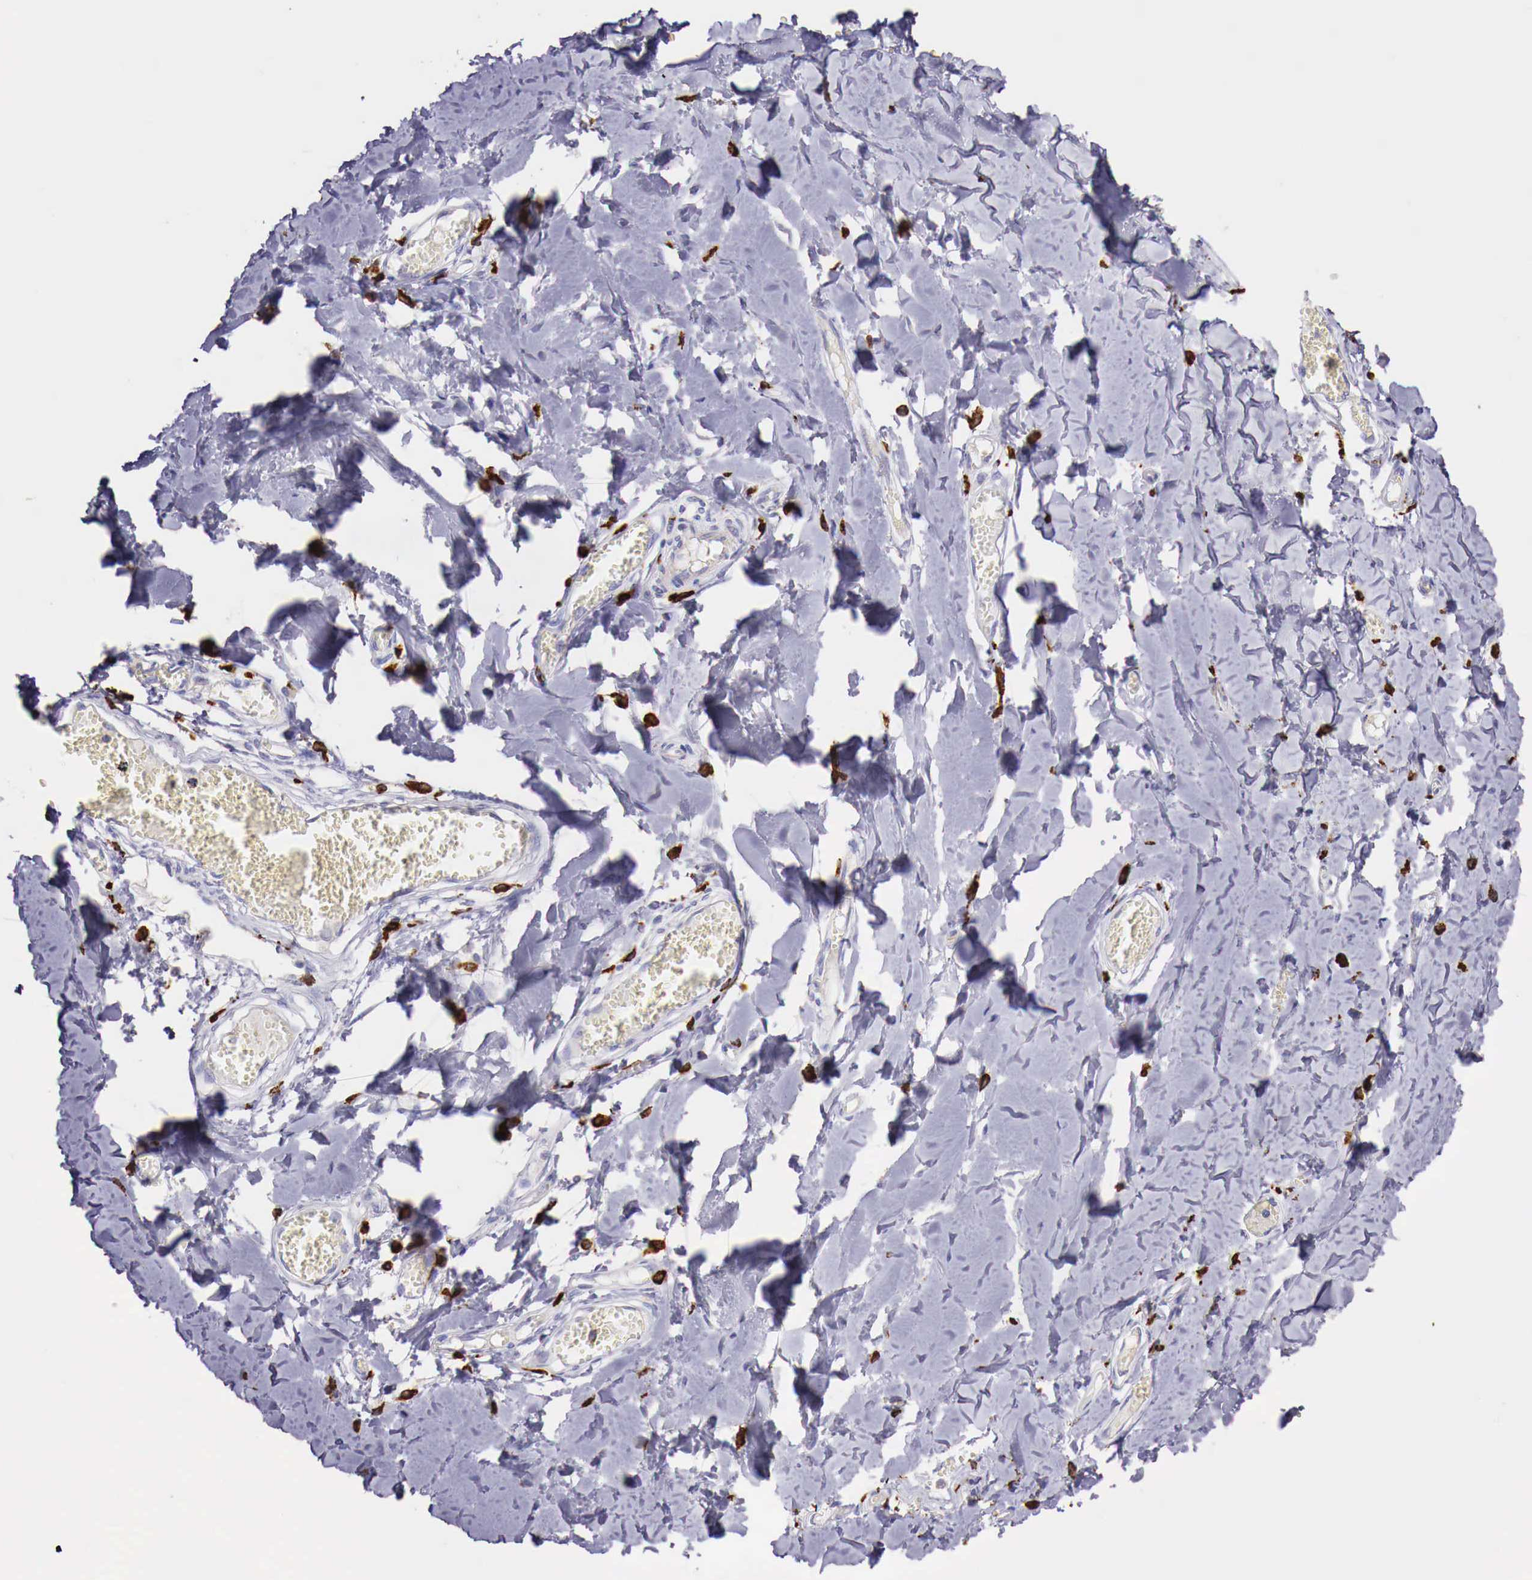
{"staining": {"intensity": "negative", "quantity": "none", "location": "none"}, "tissue": "adipose tissue", "cell_type": "Adipocytes", "image_type": "normal", "snomed": [{"axis": "morphology", "description": "Normal tissue, NOS"}, {"axis": "morphology", "description": "Sarcoma, NOS"}, {"axis": "topography", "description": "Skin"}, {"axis": "topography", "description": "Soft tissue"}], "caption": "This histopathology image is of unremarkable adipose tissue stained with IHC to label a protein in brown with the nuclei are counter-stained blue. There is no positivity in adipocytes.", "gene": "MSR1", "patient": {"sex": "female", "age": 51}}